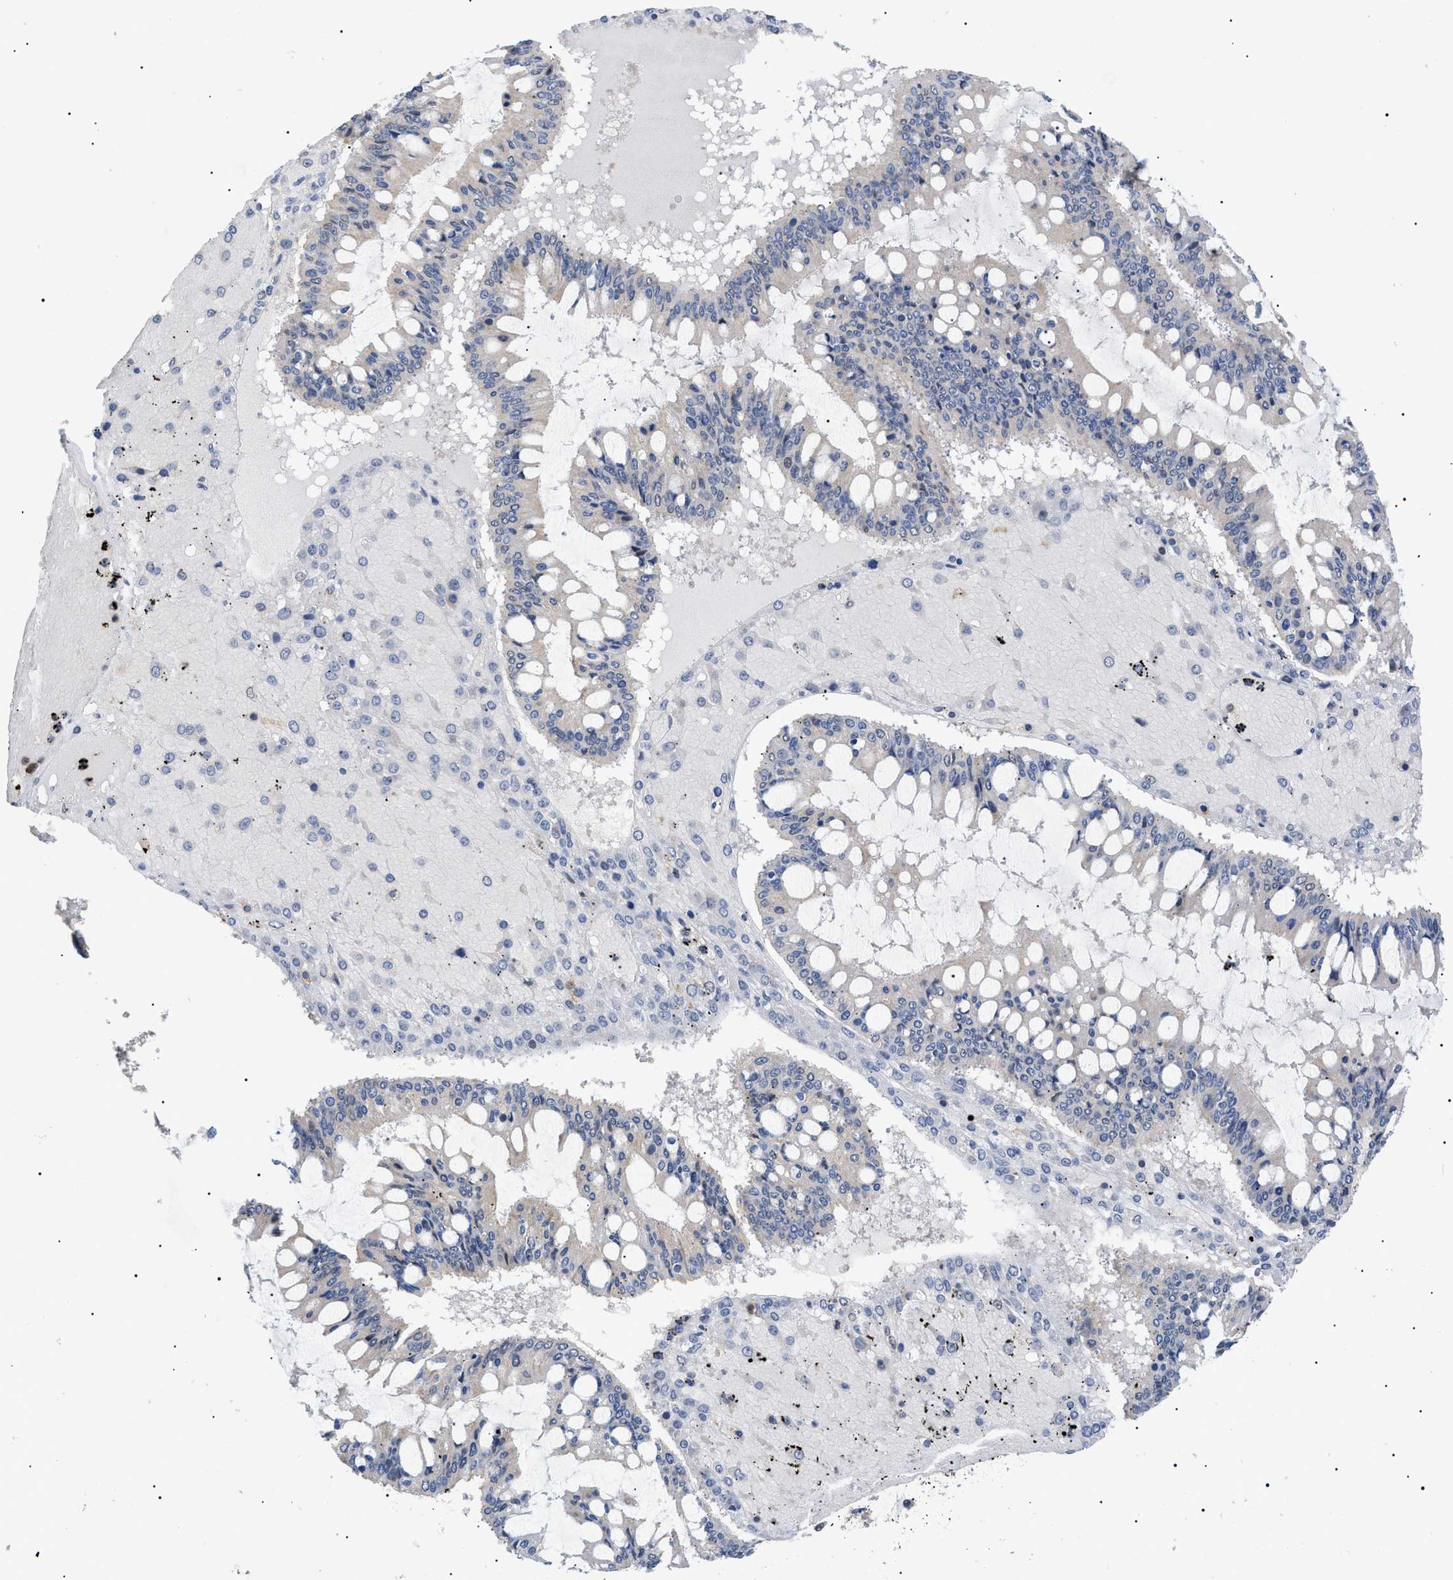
{"staining": {"intensity": "negative", "quantity": "none", "location": "none"}, "tissue": "ovarian cancer", "cell_type": "Tumor cells", "image_type": "cancer", "snomed": [{"axis": "morphology", "description": "Cystadenocarcinoma, mucinous, NOS"}, {"axis": "topography", "description": "Ovary"}], "caption": "This is an immunohistochemistry image of ovarian cancer. There is no positivity in tumor cells.", "gene": "CD300A", "patient": {"sex": "female", "age": 73}}